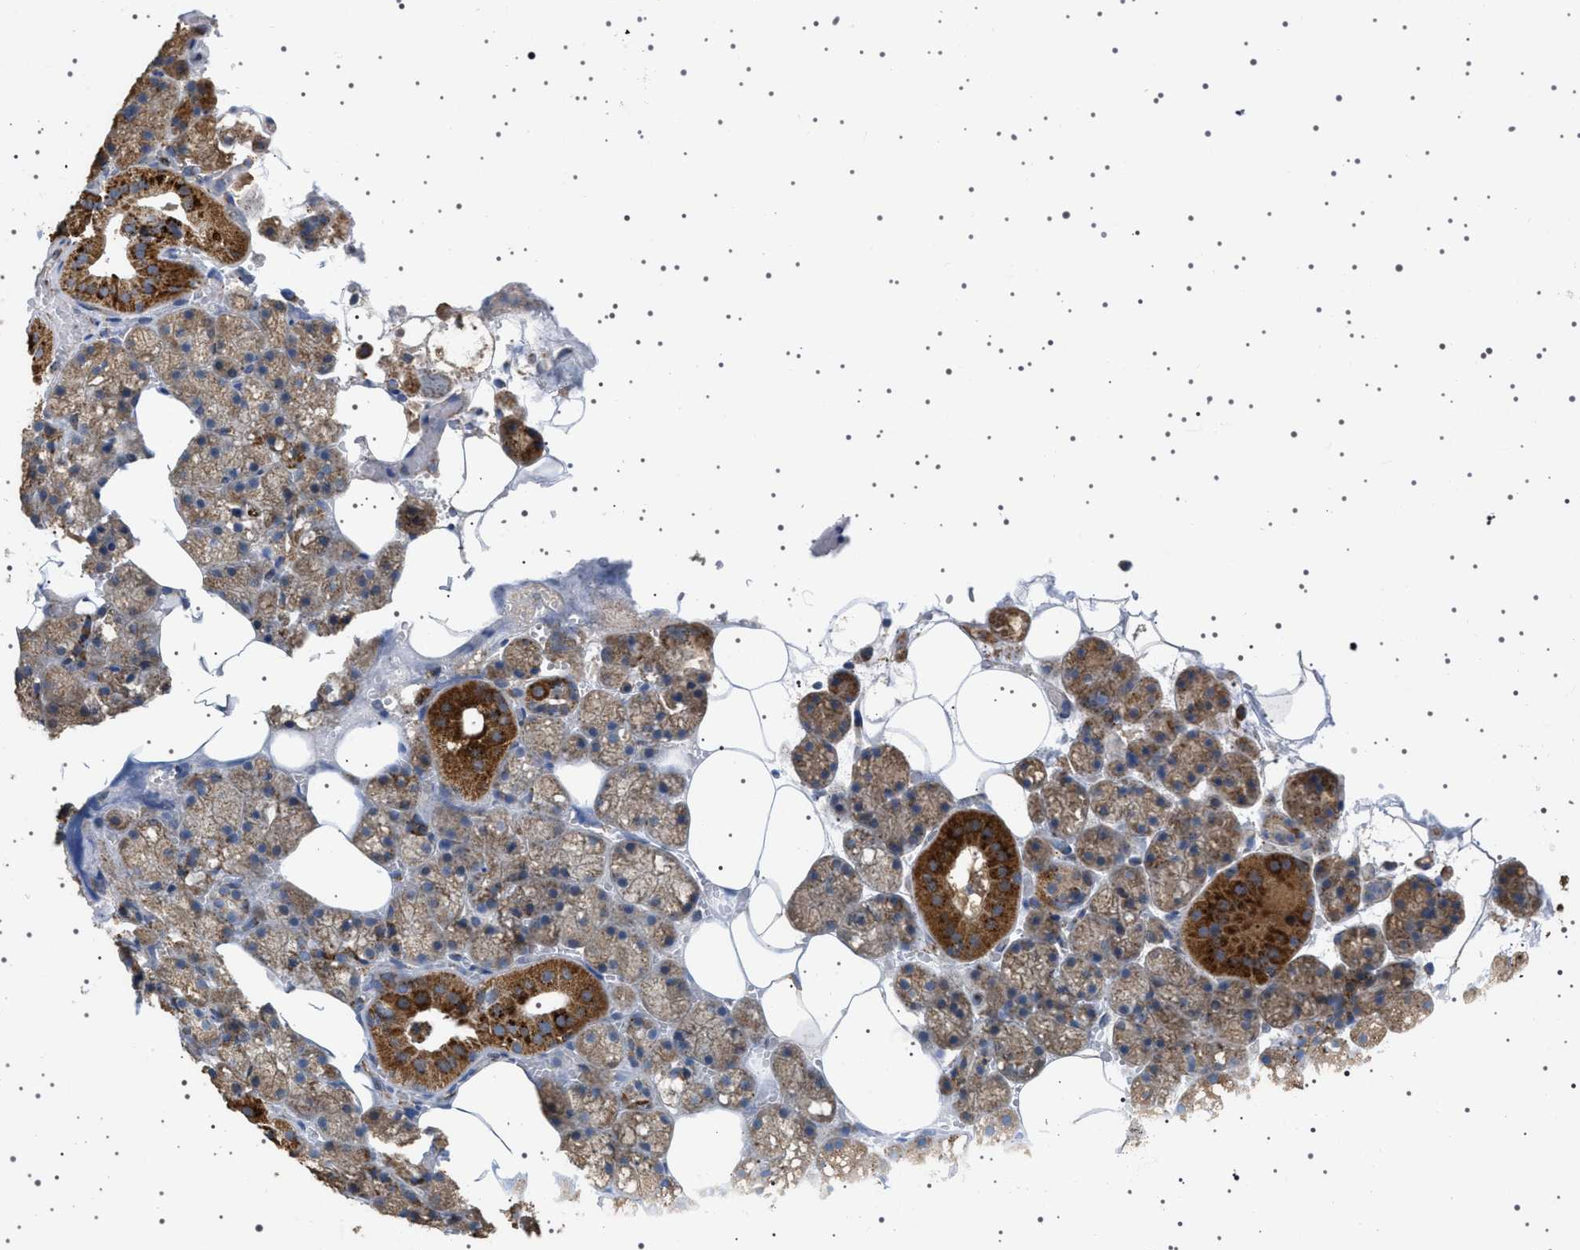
{"staining": {"intensity": "strong", "quantity": "25%-75%", "location": "cytoplasmic/membranous"}, "tissue": "salivary gland", "cell_type": "Glandular cells", "image_type": "normal", "snomed": [{"axis": "morphology", "description": "Normal tissue, NOS"}, {"axis": "topography", "description": "Salivary gland"}], "caption": "High-magnification brightfield microscopy of normal salivary gland stained with DAB (3,3'-diaminobenzidine) (brown) and counterstained with hematoxylin (blue). glandular cells exhibit strong cytoplasmic/membranous positivity is identified in approximately25%-75% of cells.", "gene": "UBXN8", "patient": {"sex": "male", "age": 62}}